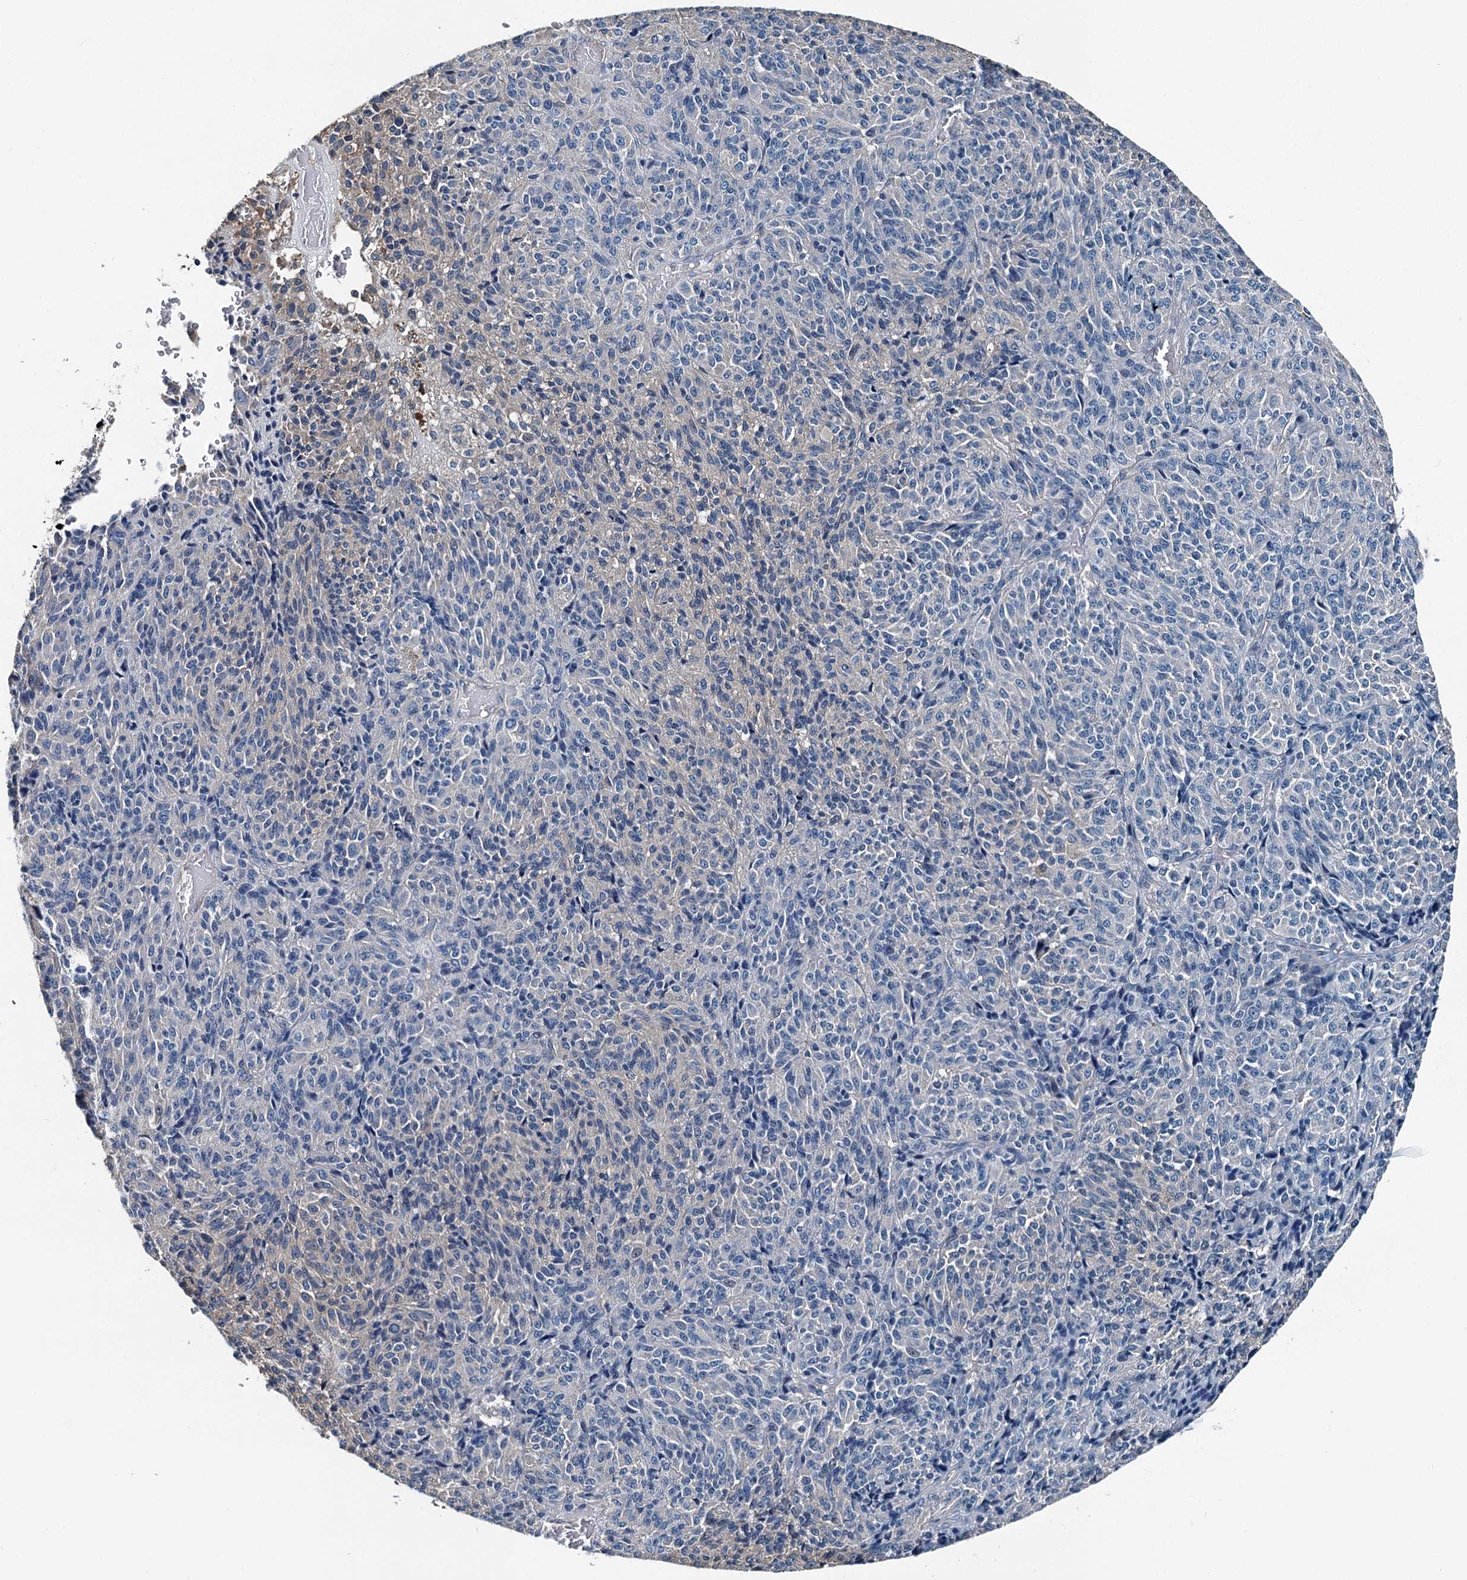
{"staining": {"intensity": "negative", "quantity": "none", "location": "none"}, "tissue": "melanoma", "cell_type": "Tumor cells", "image_type": "cancer", "snomed": [{"axis": "morphology", "description": "Malignant melanoma, Metastatic site"}, {"axis": "topography", "description": "Brain"}], "caption": "Tumor cells are negative for brown protein staining in melanoma.", "gene": "BHMT", "patient": {"sex": "female", "age": 56}}